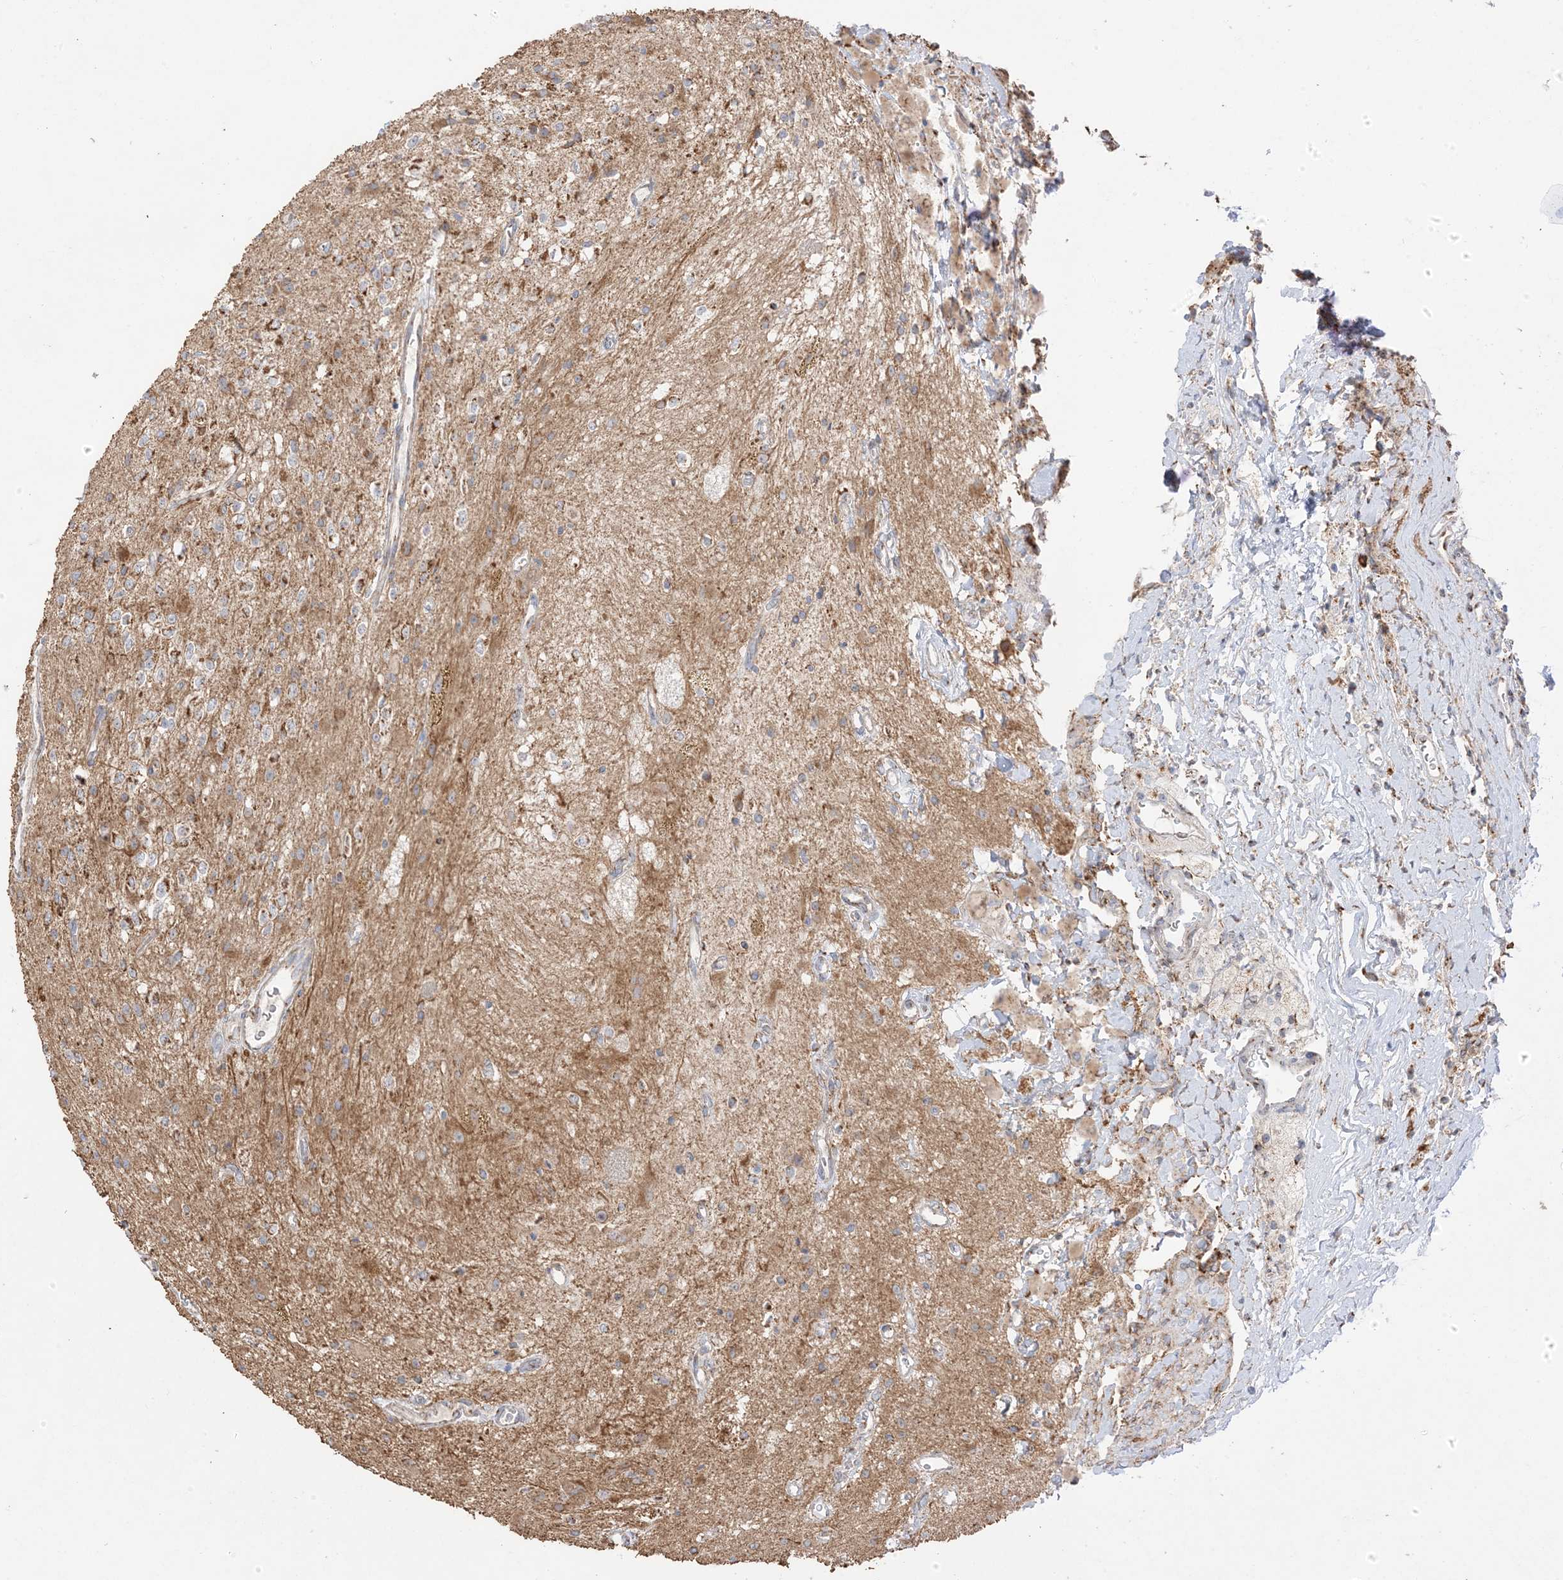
{"staining": {"intensity": "moderate", "quantity": "25%-75%", "location": "cytoplasmic/membranous"}, "tissue": "glioma", "cell_type": "Tumor cells", "image_type": "cancer", "snomed": [{"axis": "morphology", "description": "Glioma, malignant, High grade"}, {"axis": "topography", "description": "Brain"}], "caption": "Glioma stained with a brown dye reveals moderate cytoplasmic/membranous positive expression in about 25%-75% of tumor cells.", "gene": "SLC25A12", "patient": {"sex": "male", "age": 34}}